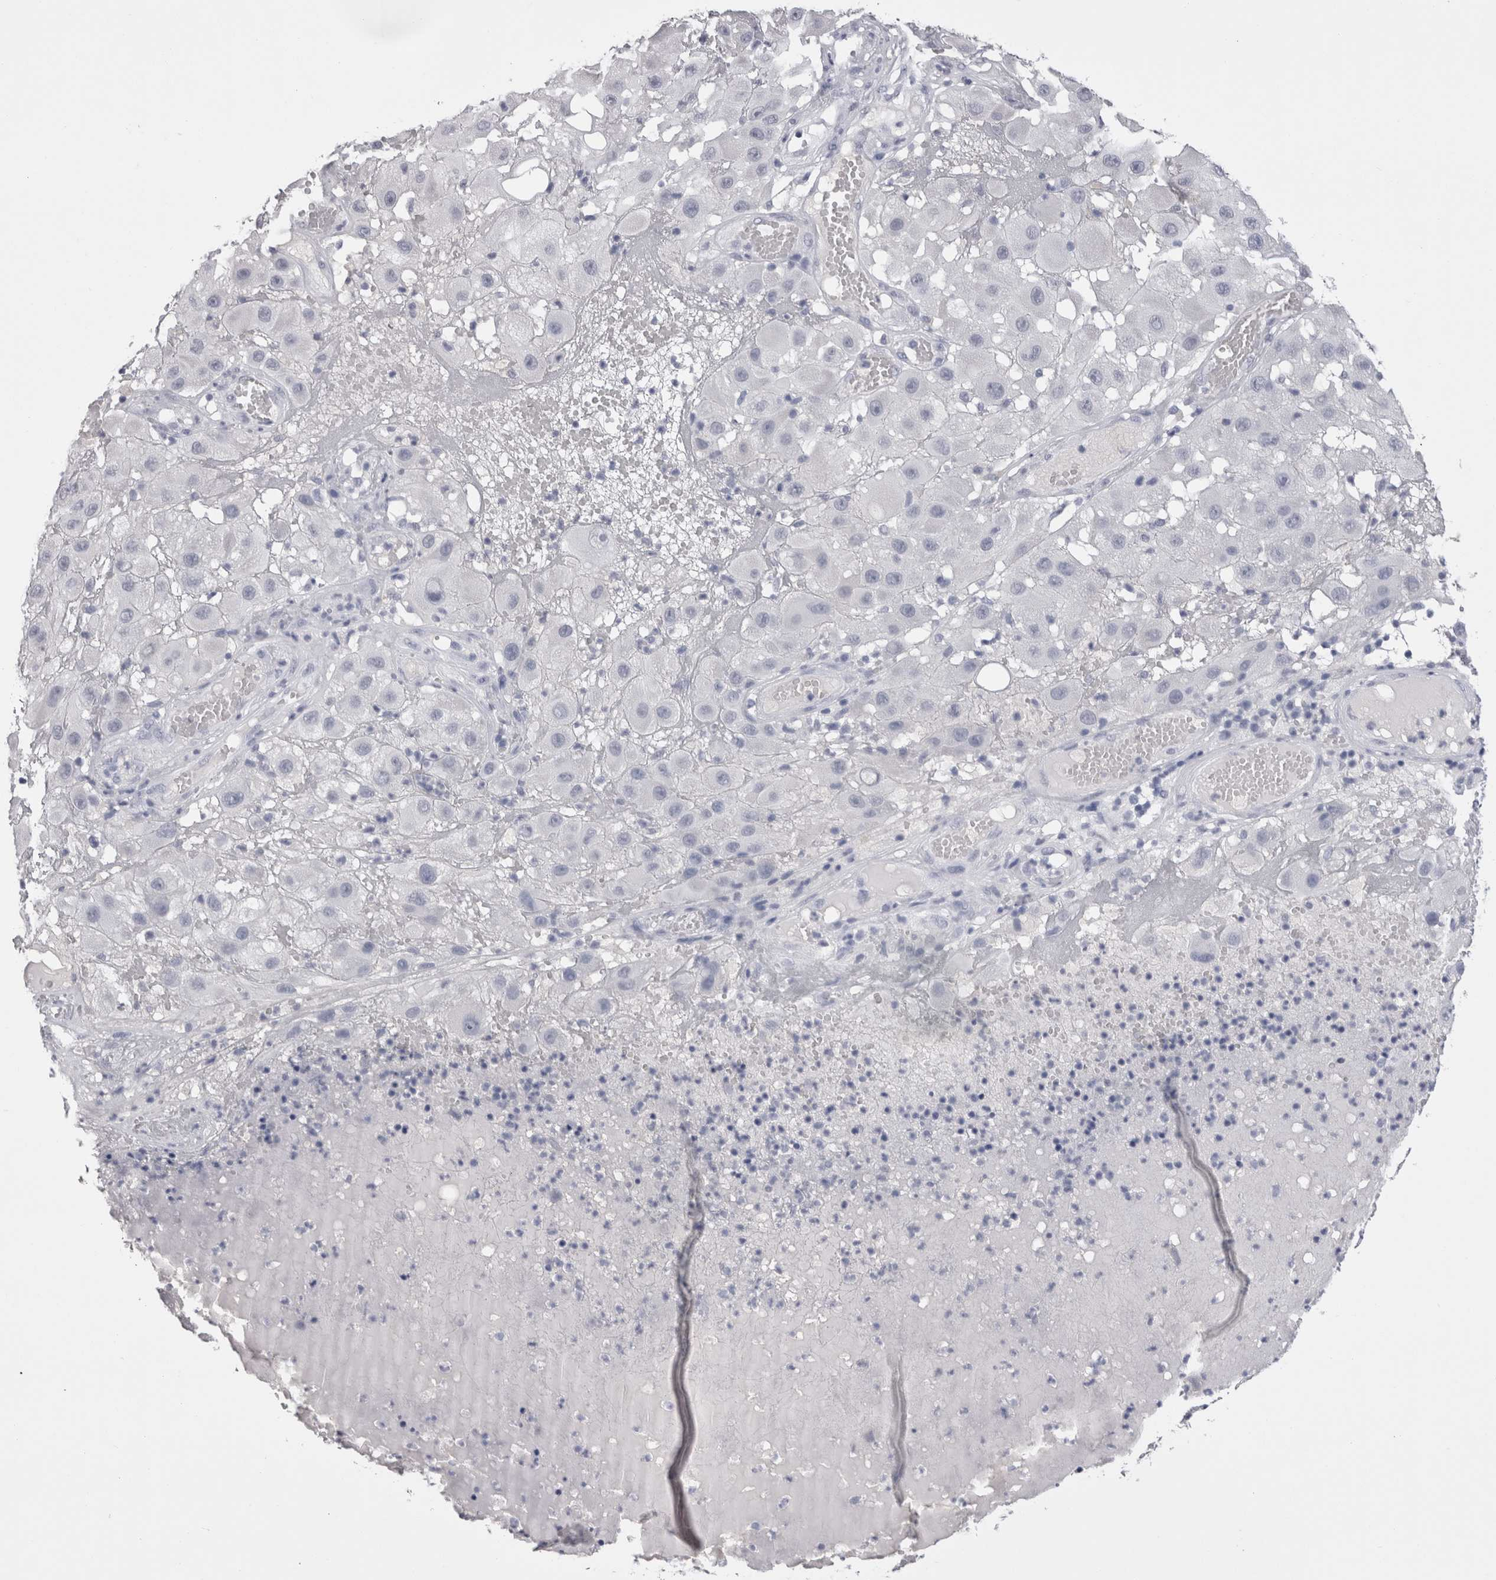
{"staining": {"intensity": "negative", "quantity": "none", "location": "none"}, "tissue": "melanoma", "cell_type": "Tumor cells", "image_type": "cancer", "snomed": [{"axis": "morphology", "description": "Malignant melanoma, NOS"}, {"axis": "topography", "description": "Skin"}], "caption": "IHC histopathology image of human melanoma stained for a protein (brown), which exhibits no positivity in tumor cells. Nuclei are stained in blue.", "gene": "CDHR5", "patient": {"sex": "female", "age": 81}}